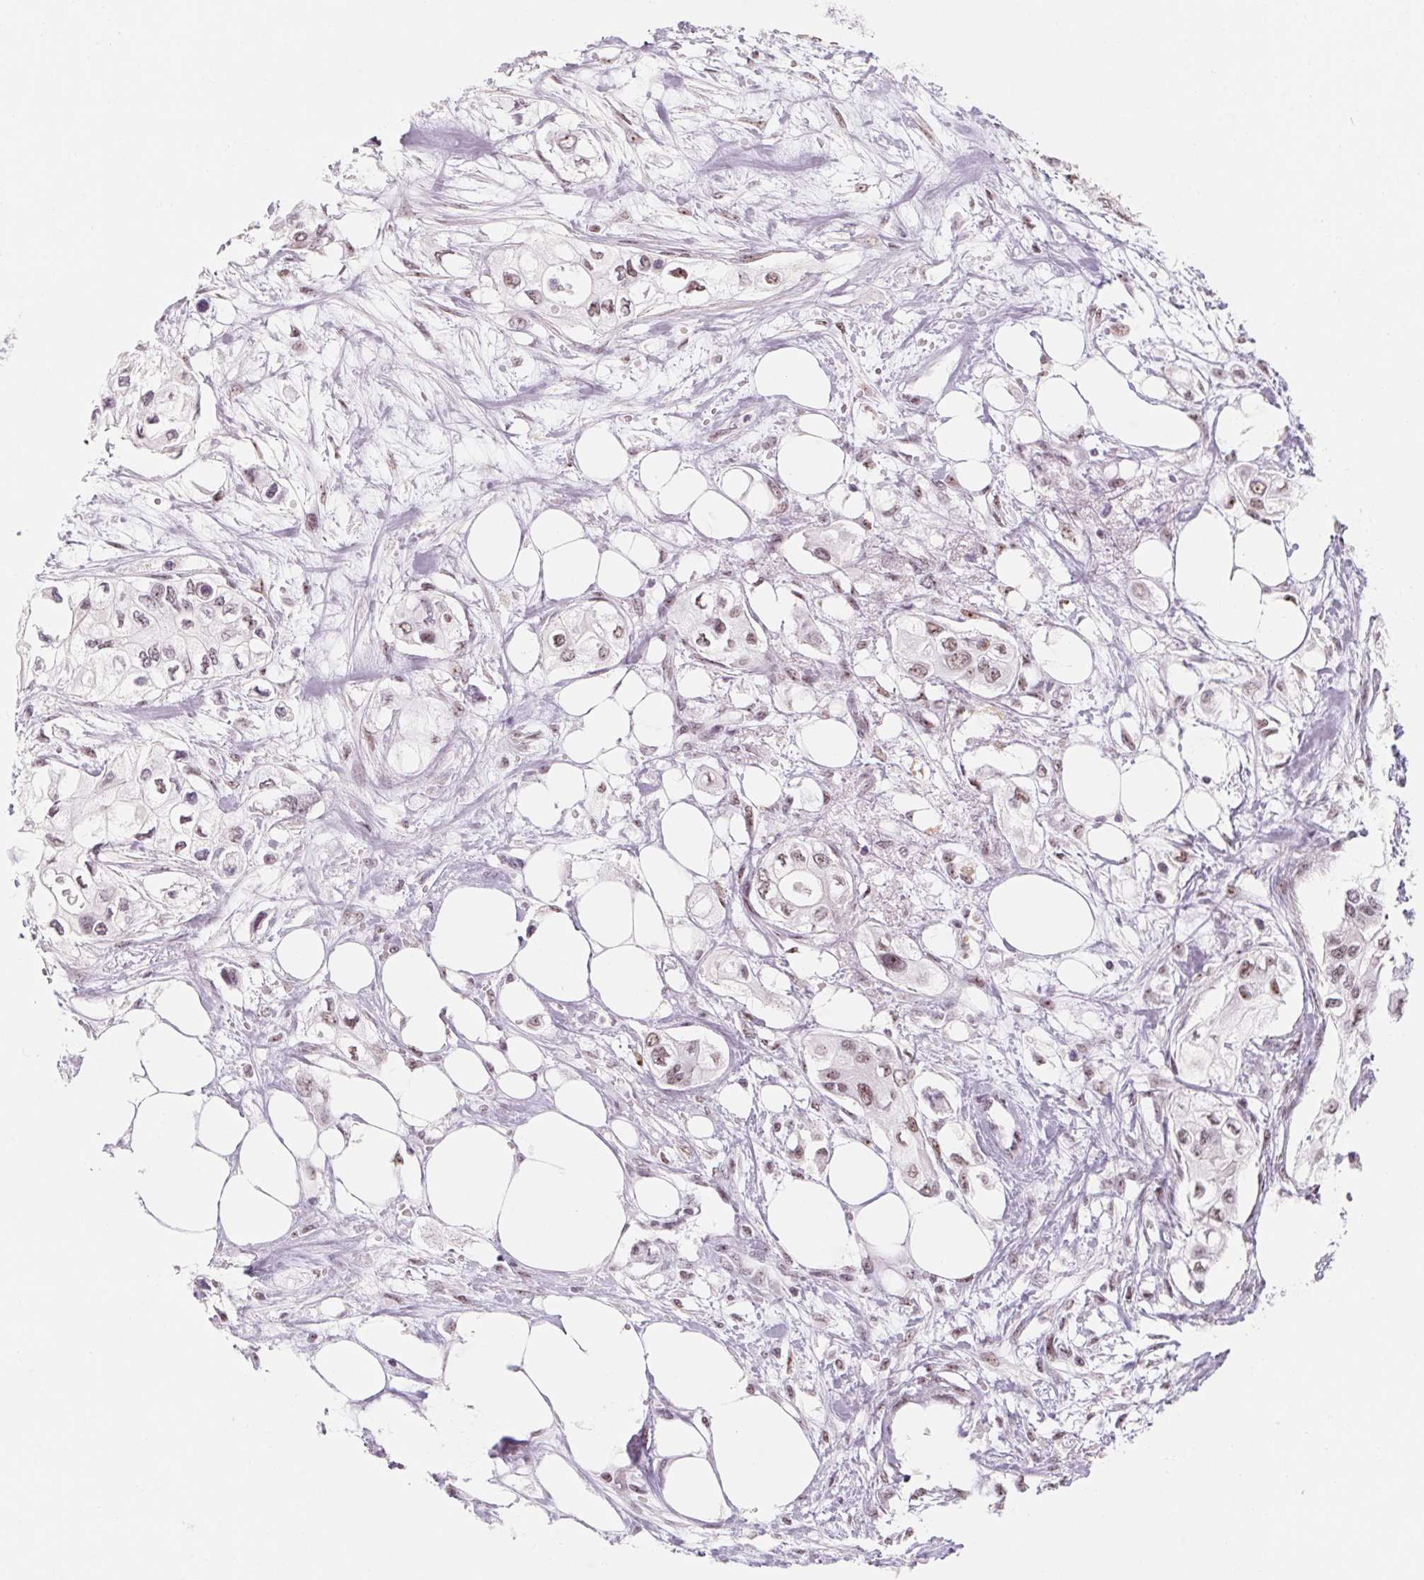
{"staining": {"intensity": "weak", "quantity": ">75%", "location": "nuclear"}, "tissue": "pancreatic cancer", "cell_type": "Tumor cells", "image_type": "cancer", "snomed": [{"axis": "morphology", "description": "Adenocarcinoma, NOS"}, {"axis": "topography", "description": "Pancreas"}], "caption": "Weak nuclear protein staining is identified in approximately >75% of tumor cells in pancreatic adenocarcinoma.", "gene": "ZIC4", "patient": {"sex": "female", "age": 63}}